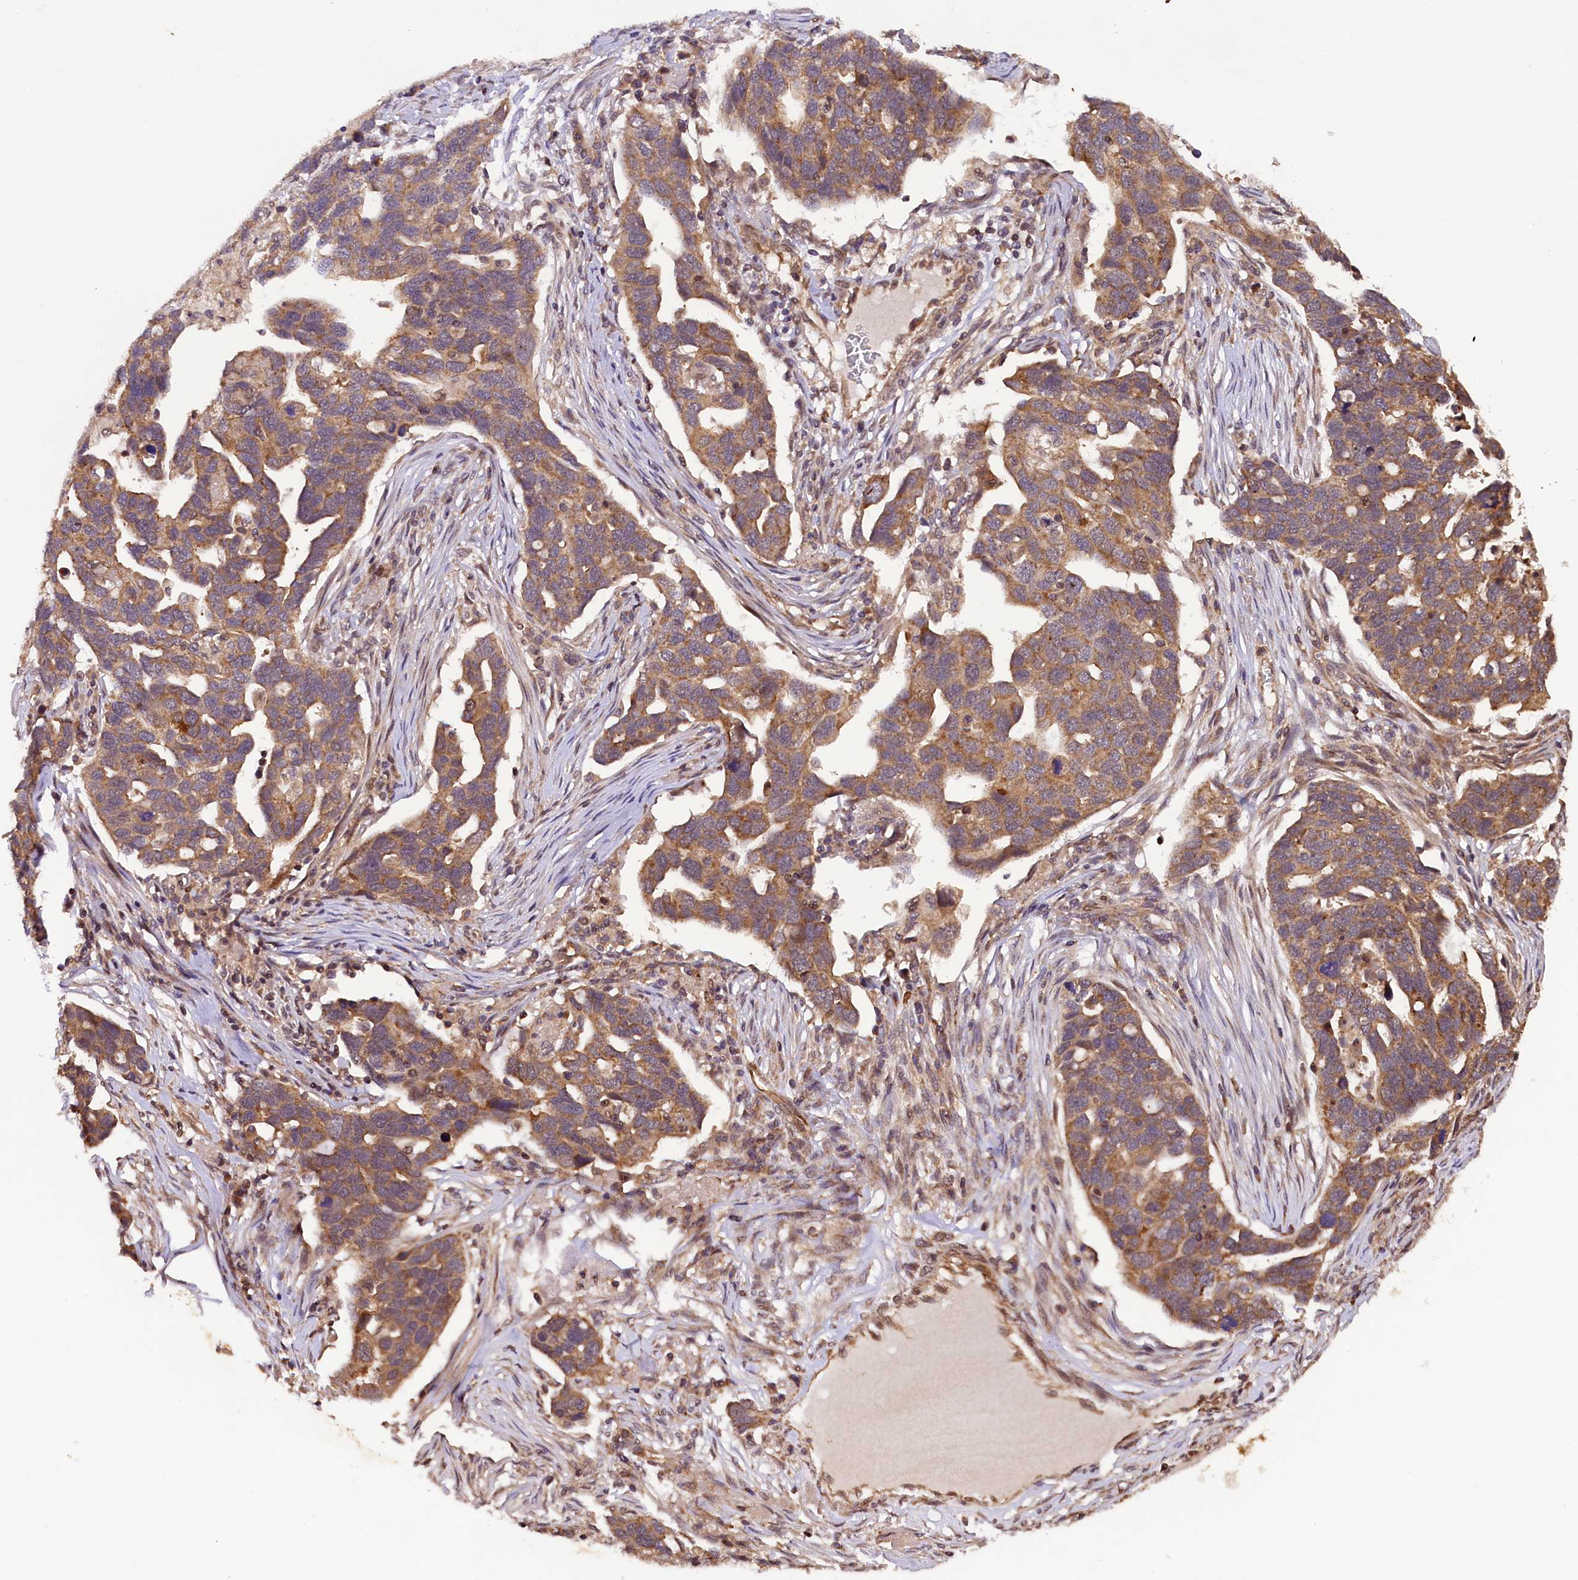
{"staining": {"intensity": "moderate", "quantity": ">75%", "location": "cytoplasmic/membranous"}, "tissue": "ovarian cancer", "cell_type": "Tumor cells", "image_type": "cancer", "snomed": [{"axis": "morphology", "description": "Cystadenocarcinoma, serous, NOS"}, {"axis": "topography", "description": "Ovary"}], "caption": "This photomicrograph shows immunohistochemistry (IHC) staining of ovarian cancer (serous cystadenocarcinoma), with medium moderate cytoplasmic/membranous expression in about >75% of tumor cells.", "gene": "DOHH", "patient": {"sex": "female", "age": 54}}